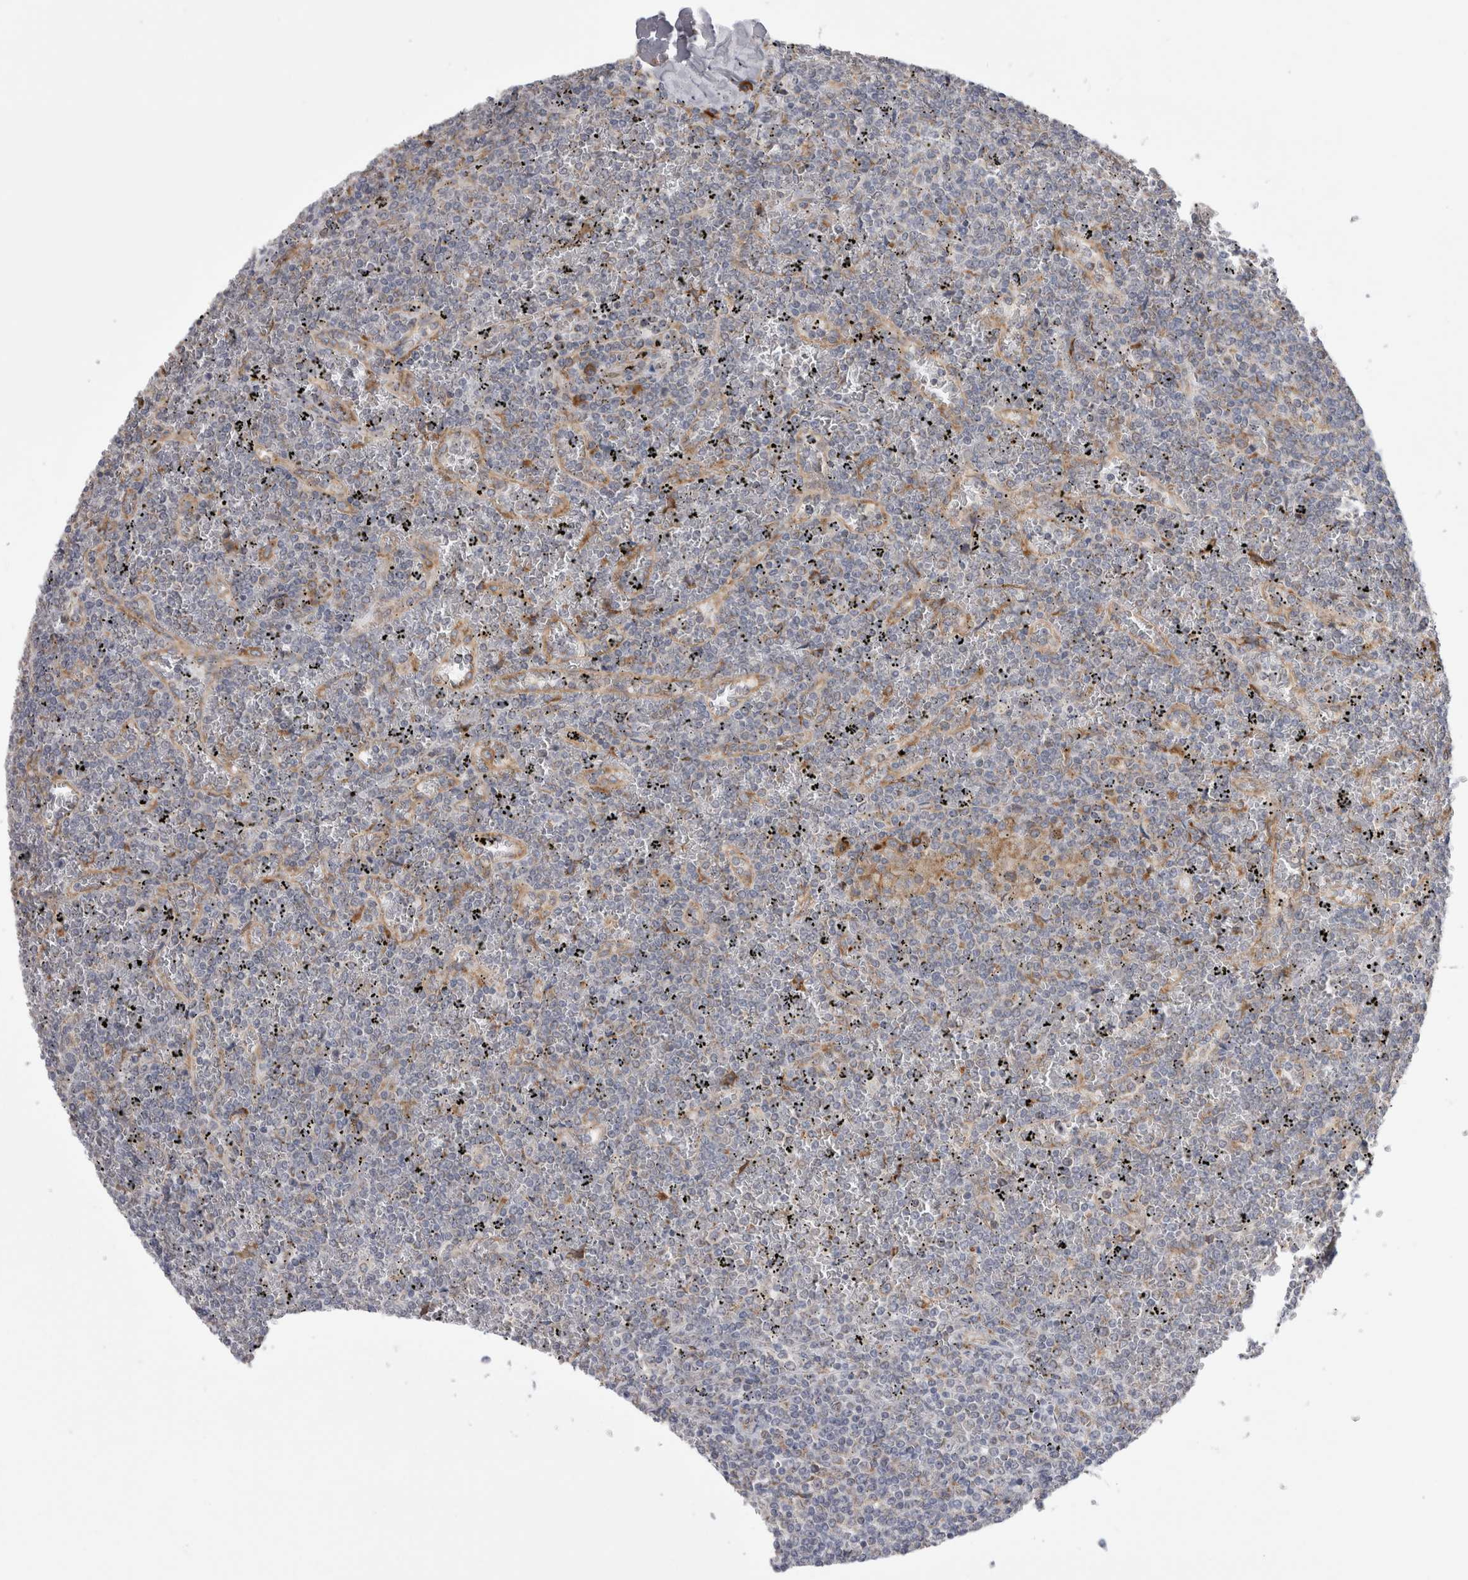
{"staining": {"intensity": "negative", "quantity": "none", "location": "none"}, "tissue": "lymphoma", "cell_type": "Tumor cells", "image_type": "cancer", "snomed": [{"axis": "morphology", "description": "Malignant lymphoma, non-Hodgkin's type, Low grade"}, {"axis": "topography", "description": "Spleen"}], "caption": "Lymphoma was stained to show a protein in brown. There is no significant staining in tumor cells.", "gene": "ZNF341", "patient": {"sex": "female", "age": 19}}